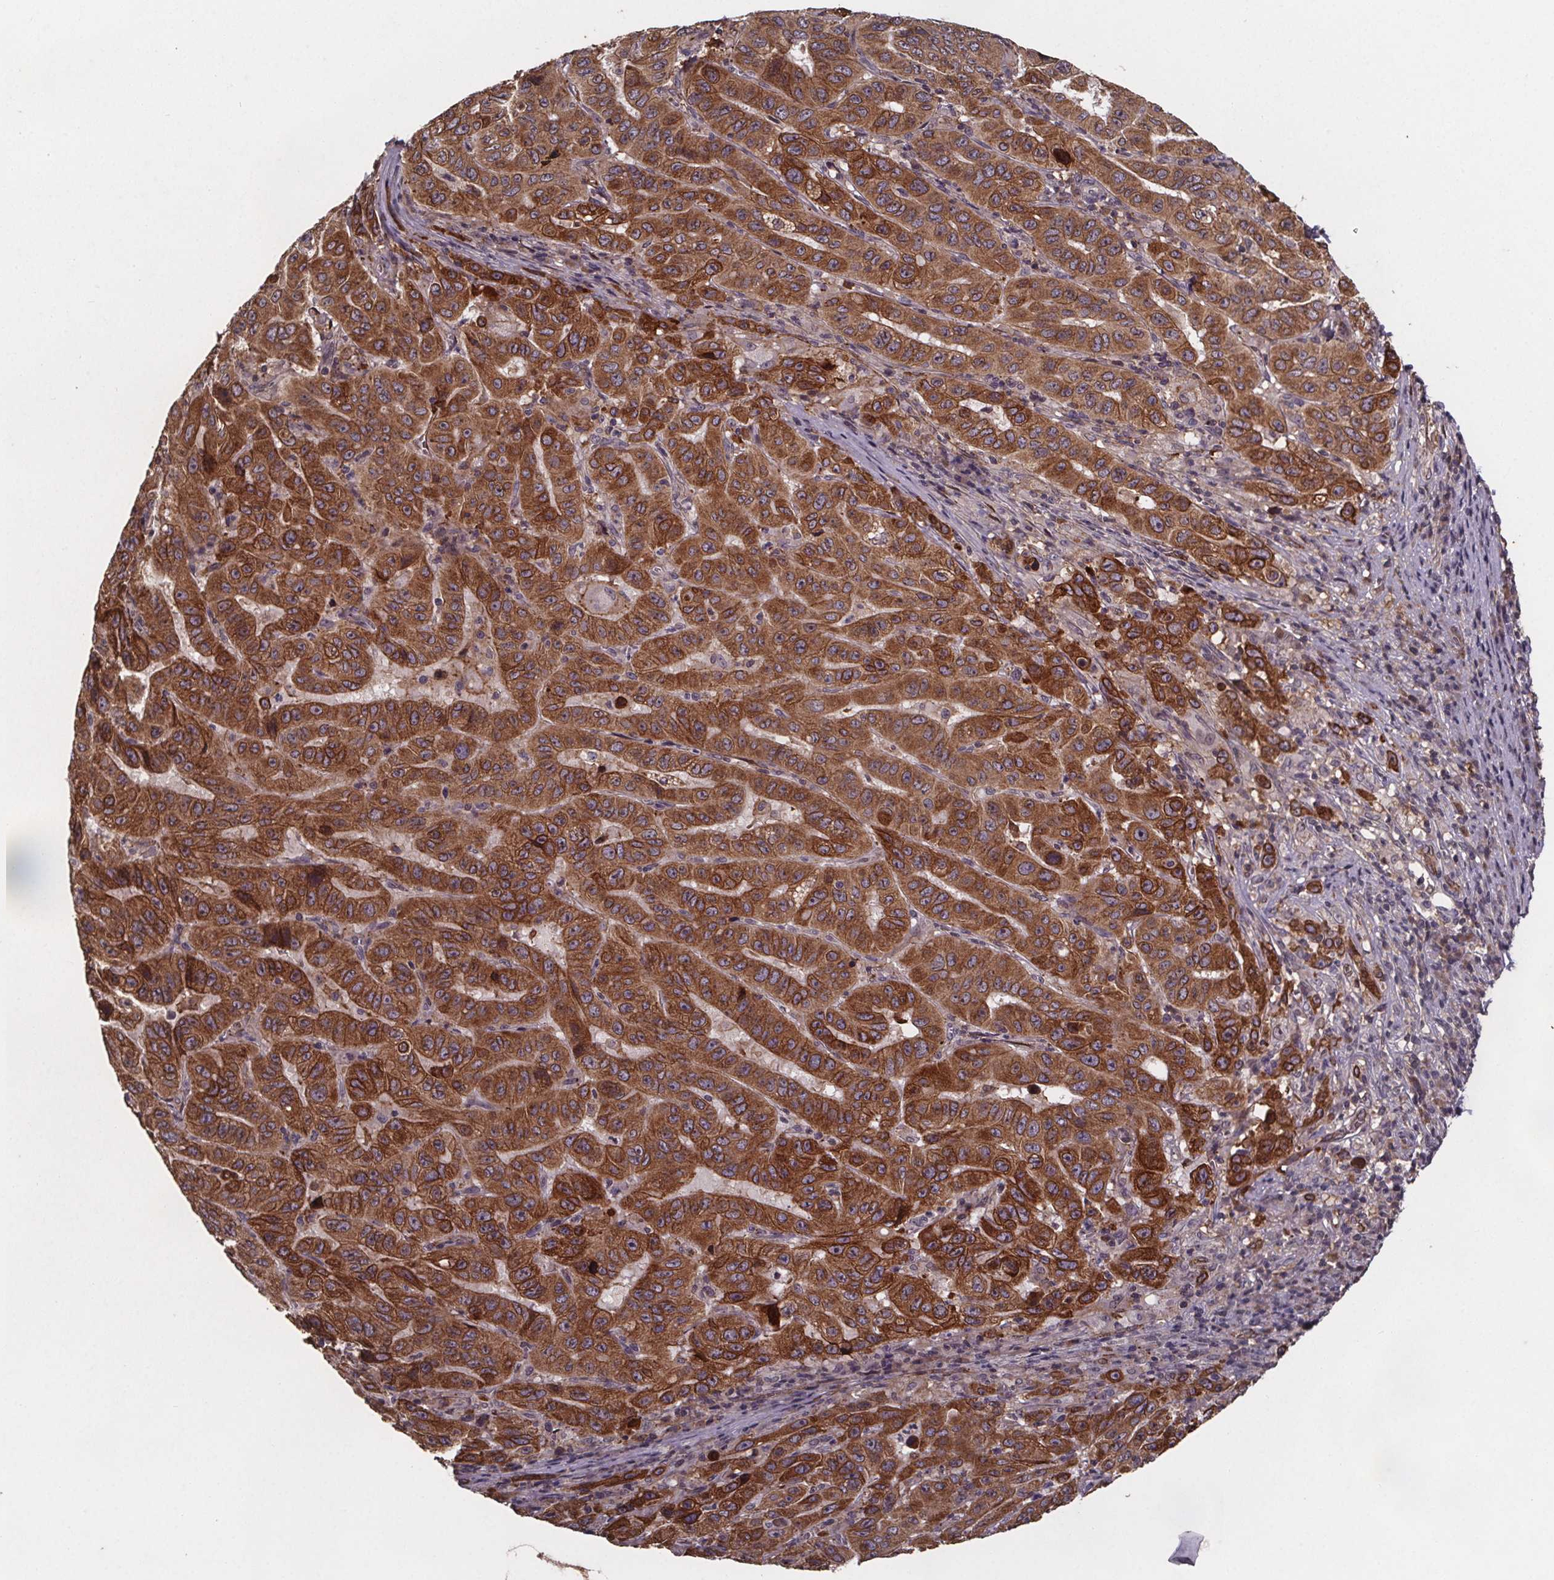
{"staining": {"intensity": "strong", "quantity": ">75%", "location": "cytoplasmic/membranous"}, "tissue": "pancreatic cancer", "cell_type": "Tumor cells", "image_type": "cancer", "snomed": [{"axis": "morphology", "description": "Adenocarcinoma, NOS"}, {"axis": "topography", "description": "Pancreas"}], "caption": "The histopathology image shows a brown stain indicating the presence of a protein in the cytoplasmic/membranous of tumor cells in adenocarcinoma (pancreatic). The protein is stained brown, and the nuclei are stained in blue (DAB (3,3'-diaminobenzidine) IHC with brightfield microscopy, high magnification).", "gene": "FASTKD3", "patient": {"sex": "male", "age": 63}}